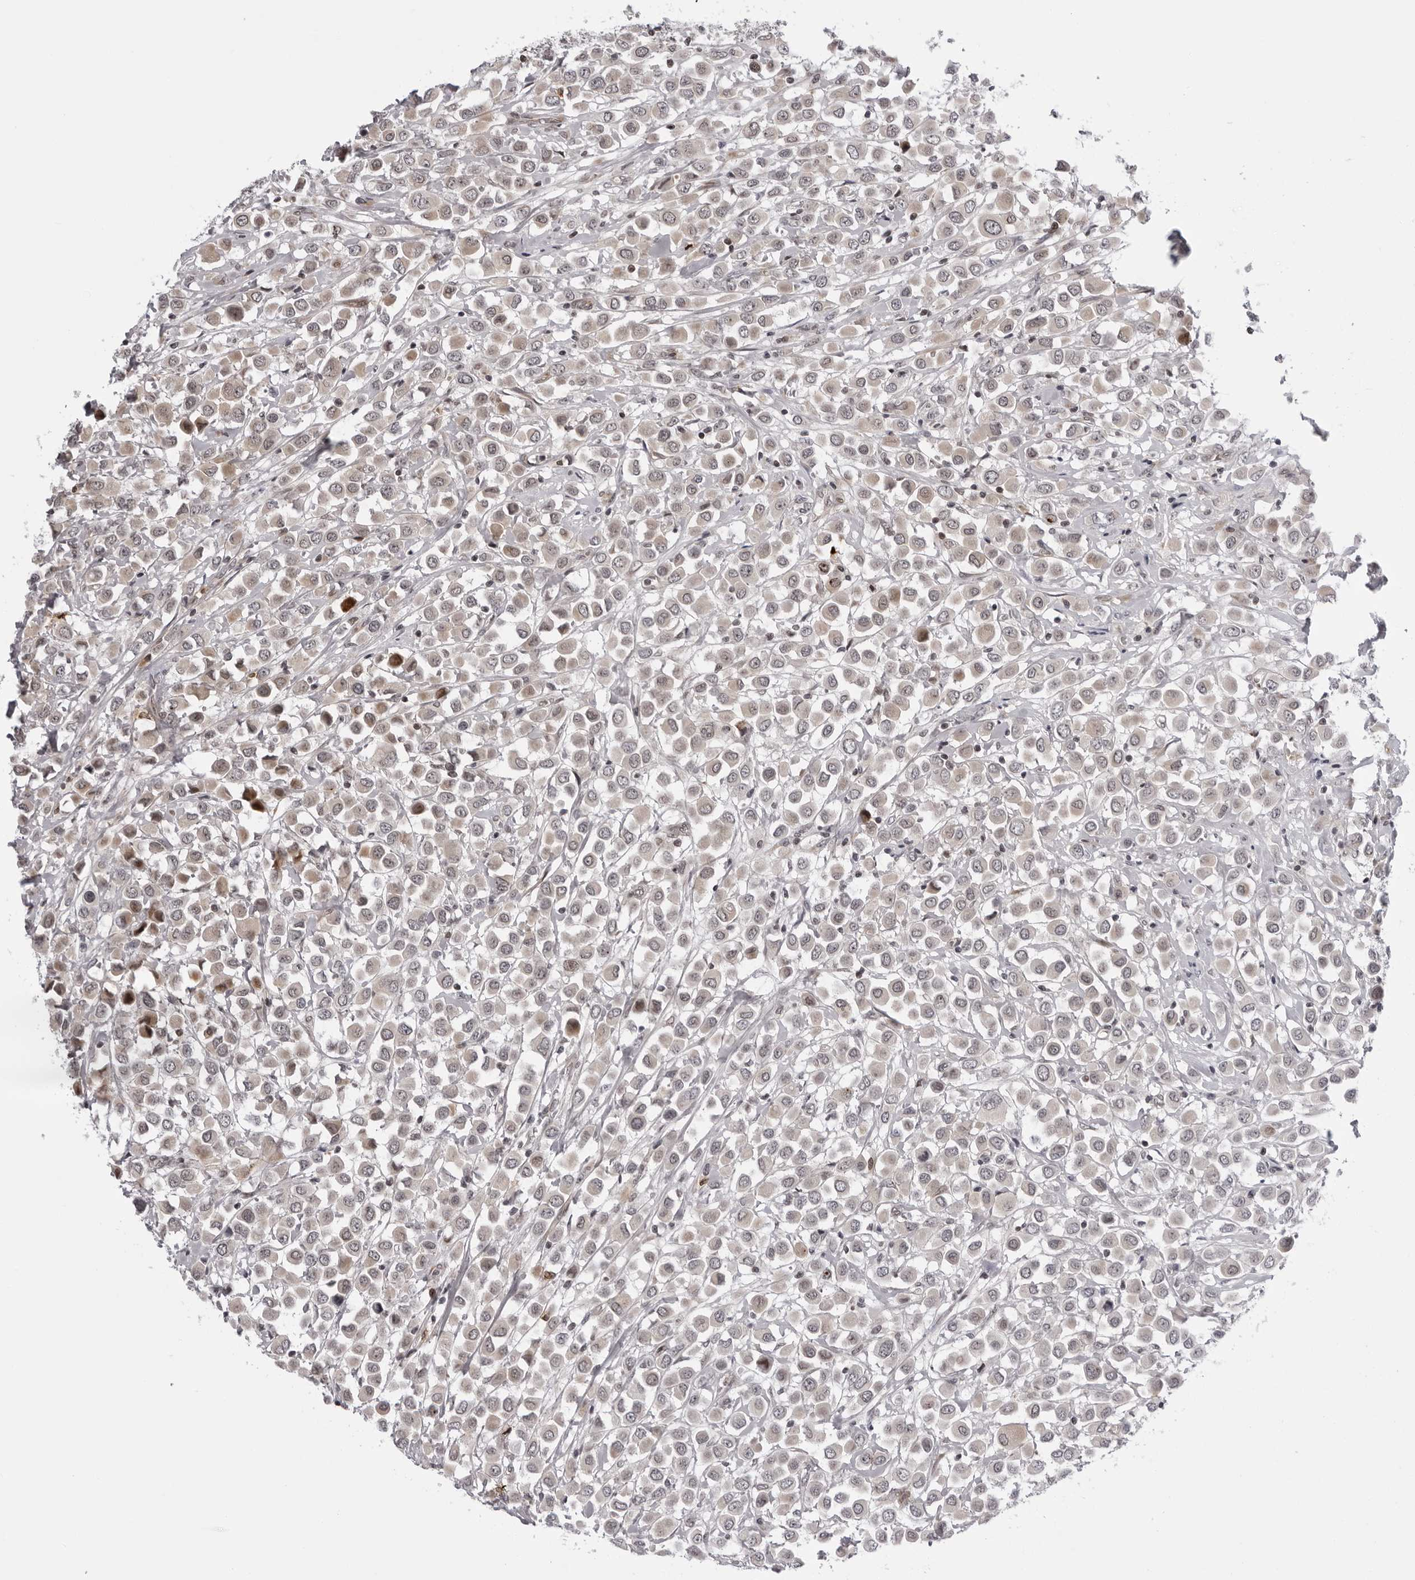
{"staining": {"intensity": "weak", "quantity": "25%-75%", "location": "cytoplasmic/membranous"}, "tissue": "breast cancer", "cell_type": "Tumor cells", "image_type": "cancer", "snomed": [{"axis": "morphology", "description": "Duct carcinoma"}, {"axis": "topography", "description": "Breast"}], "caption": "Immunohistochemistry micrograph of neoplastic tissue: intraductal carcinoma (breast) stained using immunohistochemistry (IHC) reveals low levels of weak protein expression localized specifically in the cytoplasmic/membranous of tumor cells, appearing as a cytoplasmic/membranous brown color.", "gene": "GCSAML", "patient": {"sex": "female", "age": 61}}